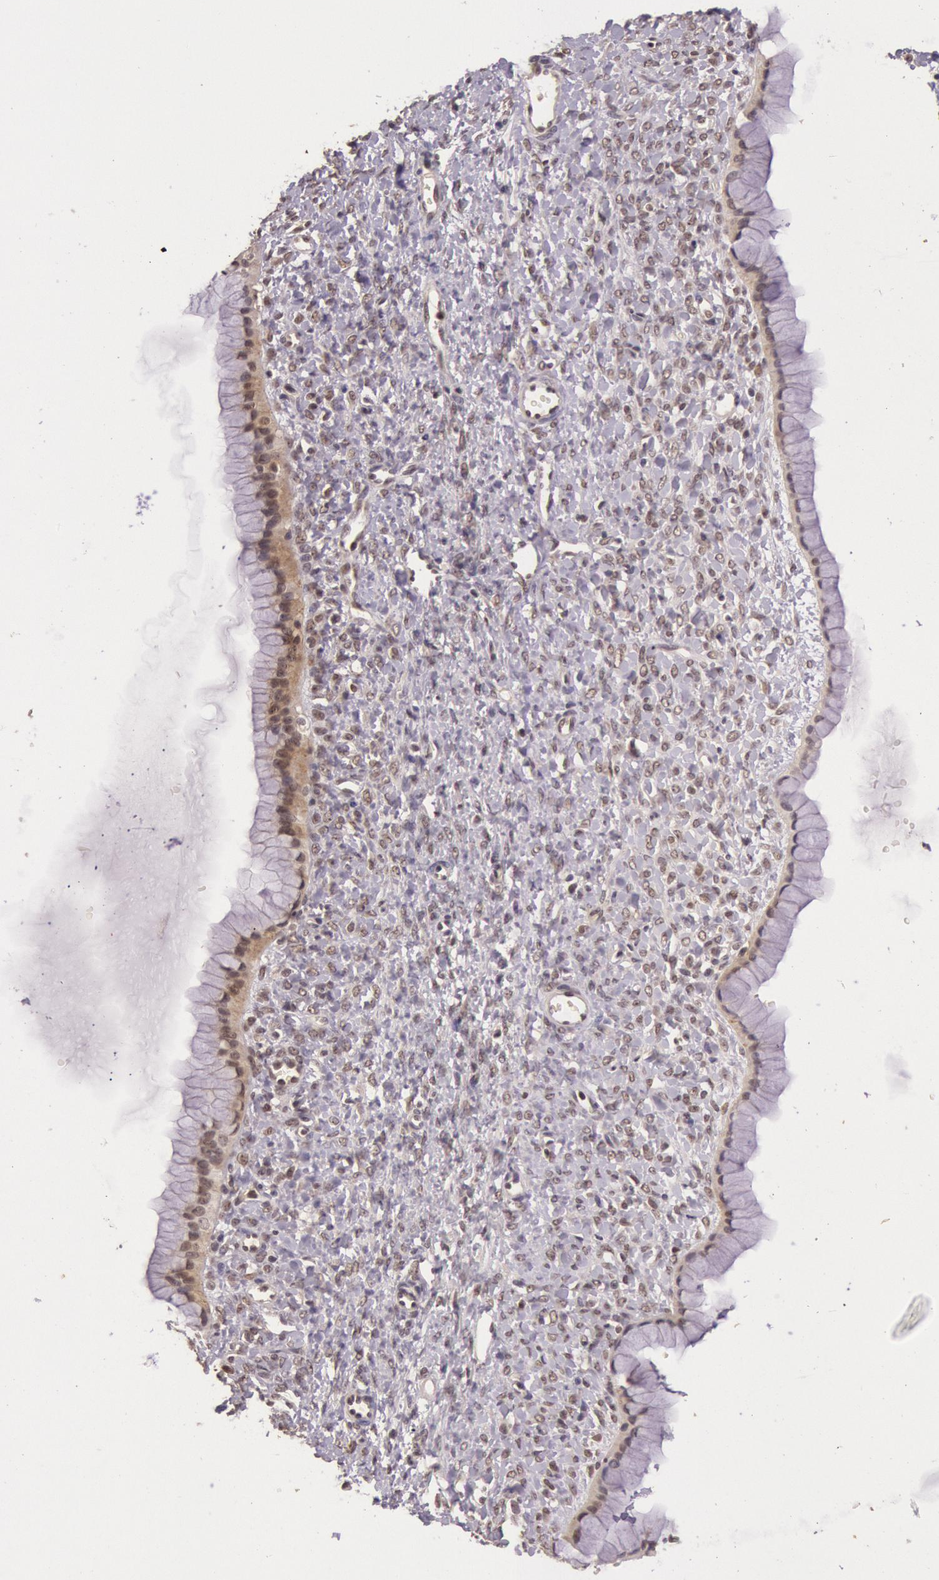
{"staining": {"intensity": "moderate", "quantity": "25%-75%", "location": "cytoplasmic/membranous"}, "tissue": "ovarian cancer", "cell_type": "Tumor cells", "image_type": "cancer", "snomed": [{"axis": "morphology", "description": "Cystadenocarcinoma, mucinous, NOS"}, {"axis": "topography", "description": "Ovary"}], "caption": "Ovarian mucinous cystadenocarcinoma tissue shows moderate cytoplasmic/membranous expression in about 25%-75% of tumor cells, visualized by immunohistochemistry.", "gene": "RTL10", "patient": {"sex": "female", "age": 25}}